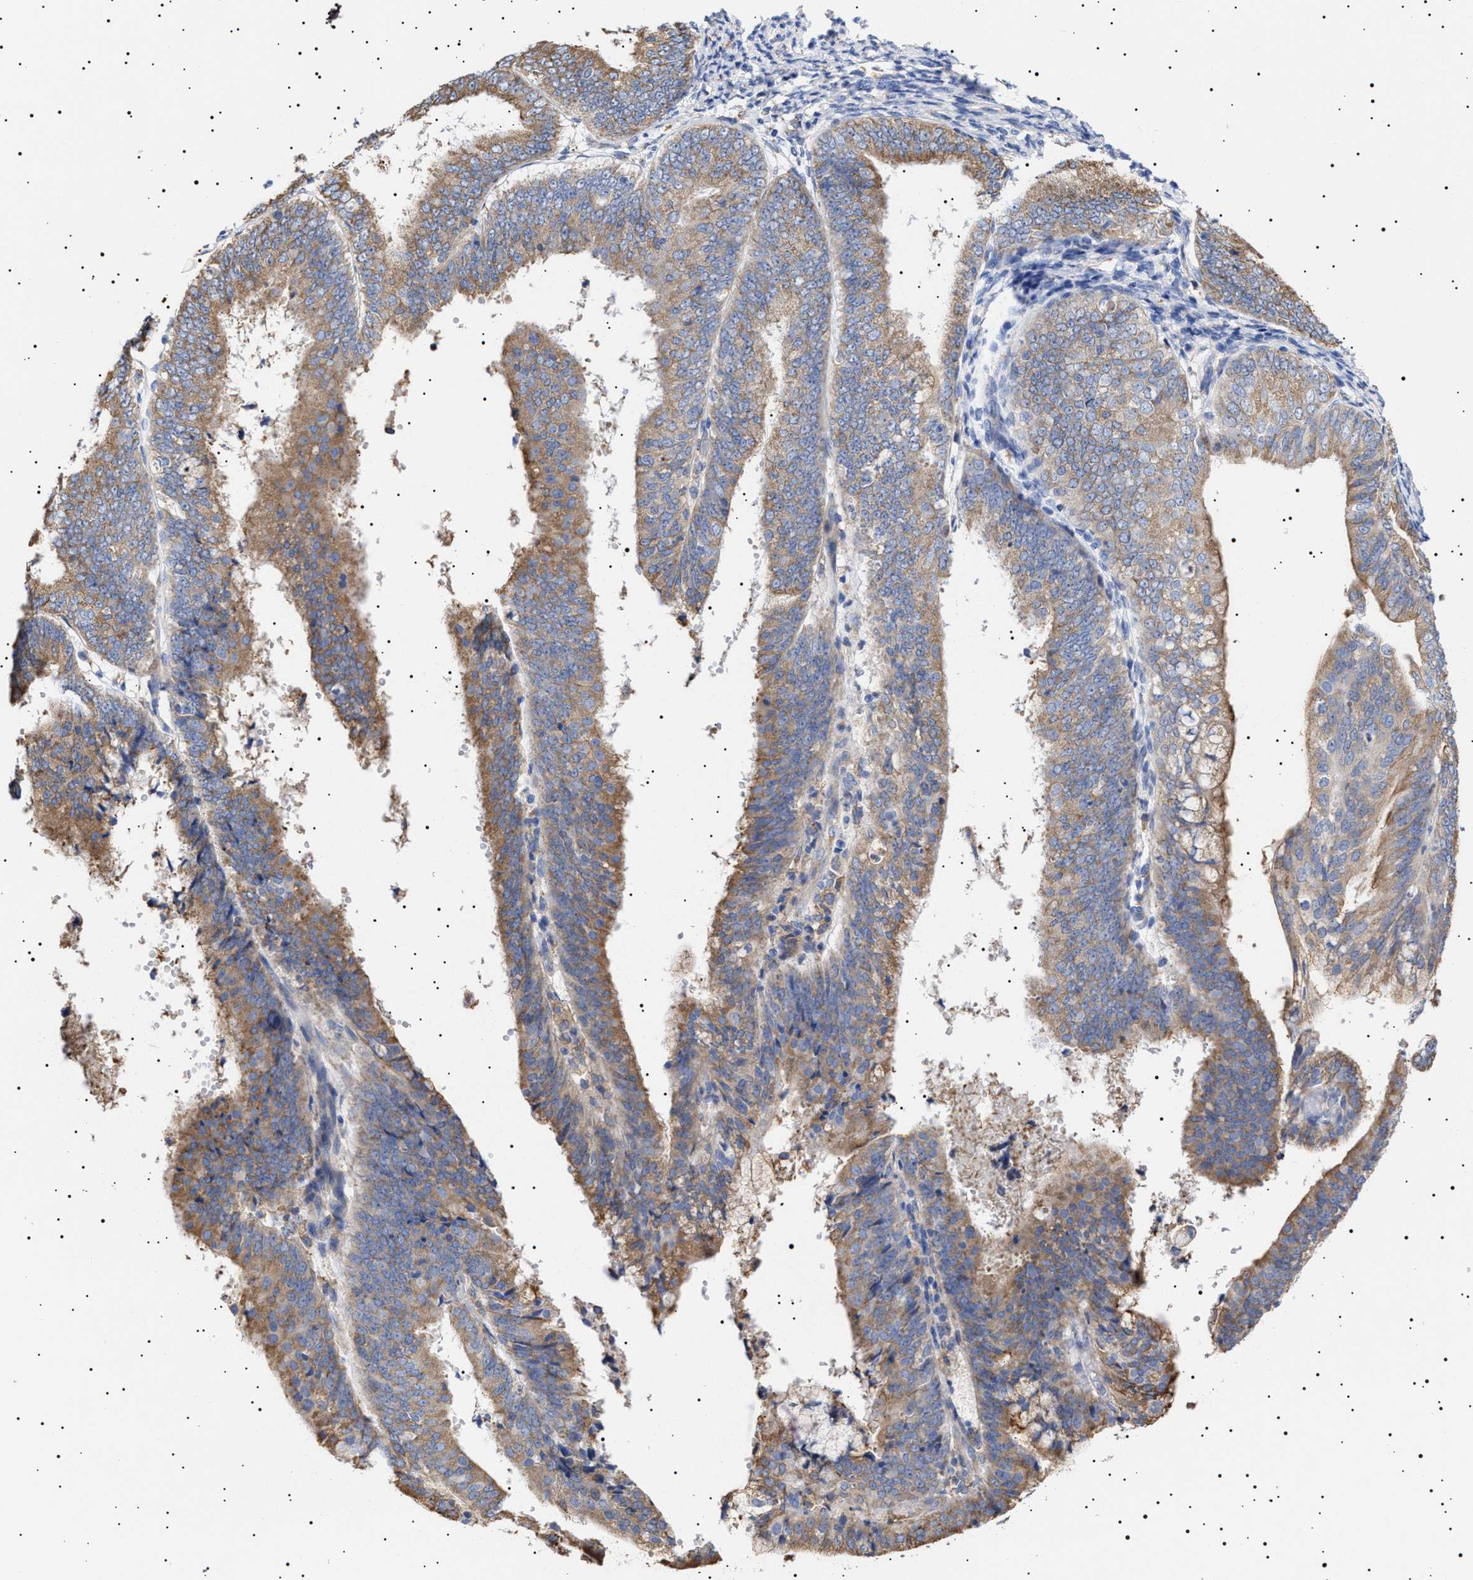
{"staining": {"intensity": "moderate", "quantity": ">75%", "location": "cytoplasmic/membranous"}, "tissue": "endometrial cancer", "cell_type": "Tumor cells", "image_type": "cancer", "snomed": [{"axis": "morphology", "description": "Adenocarcinoma, NOS"}, {"axis": "topography", "description": "Endometrium"}], "caption": "IHC image of human endometrial cancer (adenocarcinoma) stained for a protein (brown), which shows medium levels of moderate cytoplasmic/membranous positivity in about >75% of tumor cells.", "gene": "ERCC6L2", "patient": {"sex": "female", "age": 63}}